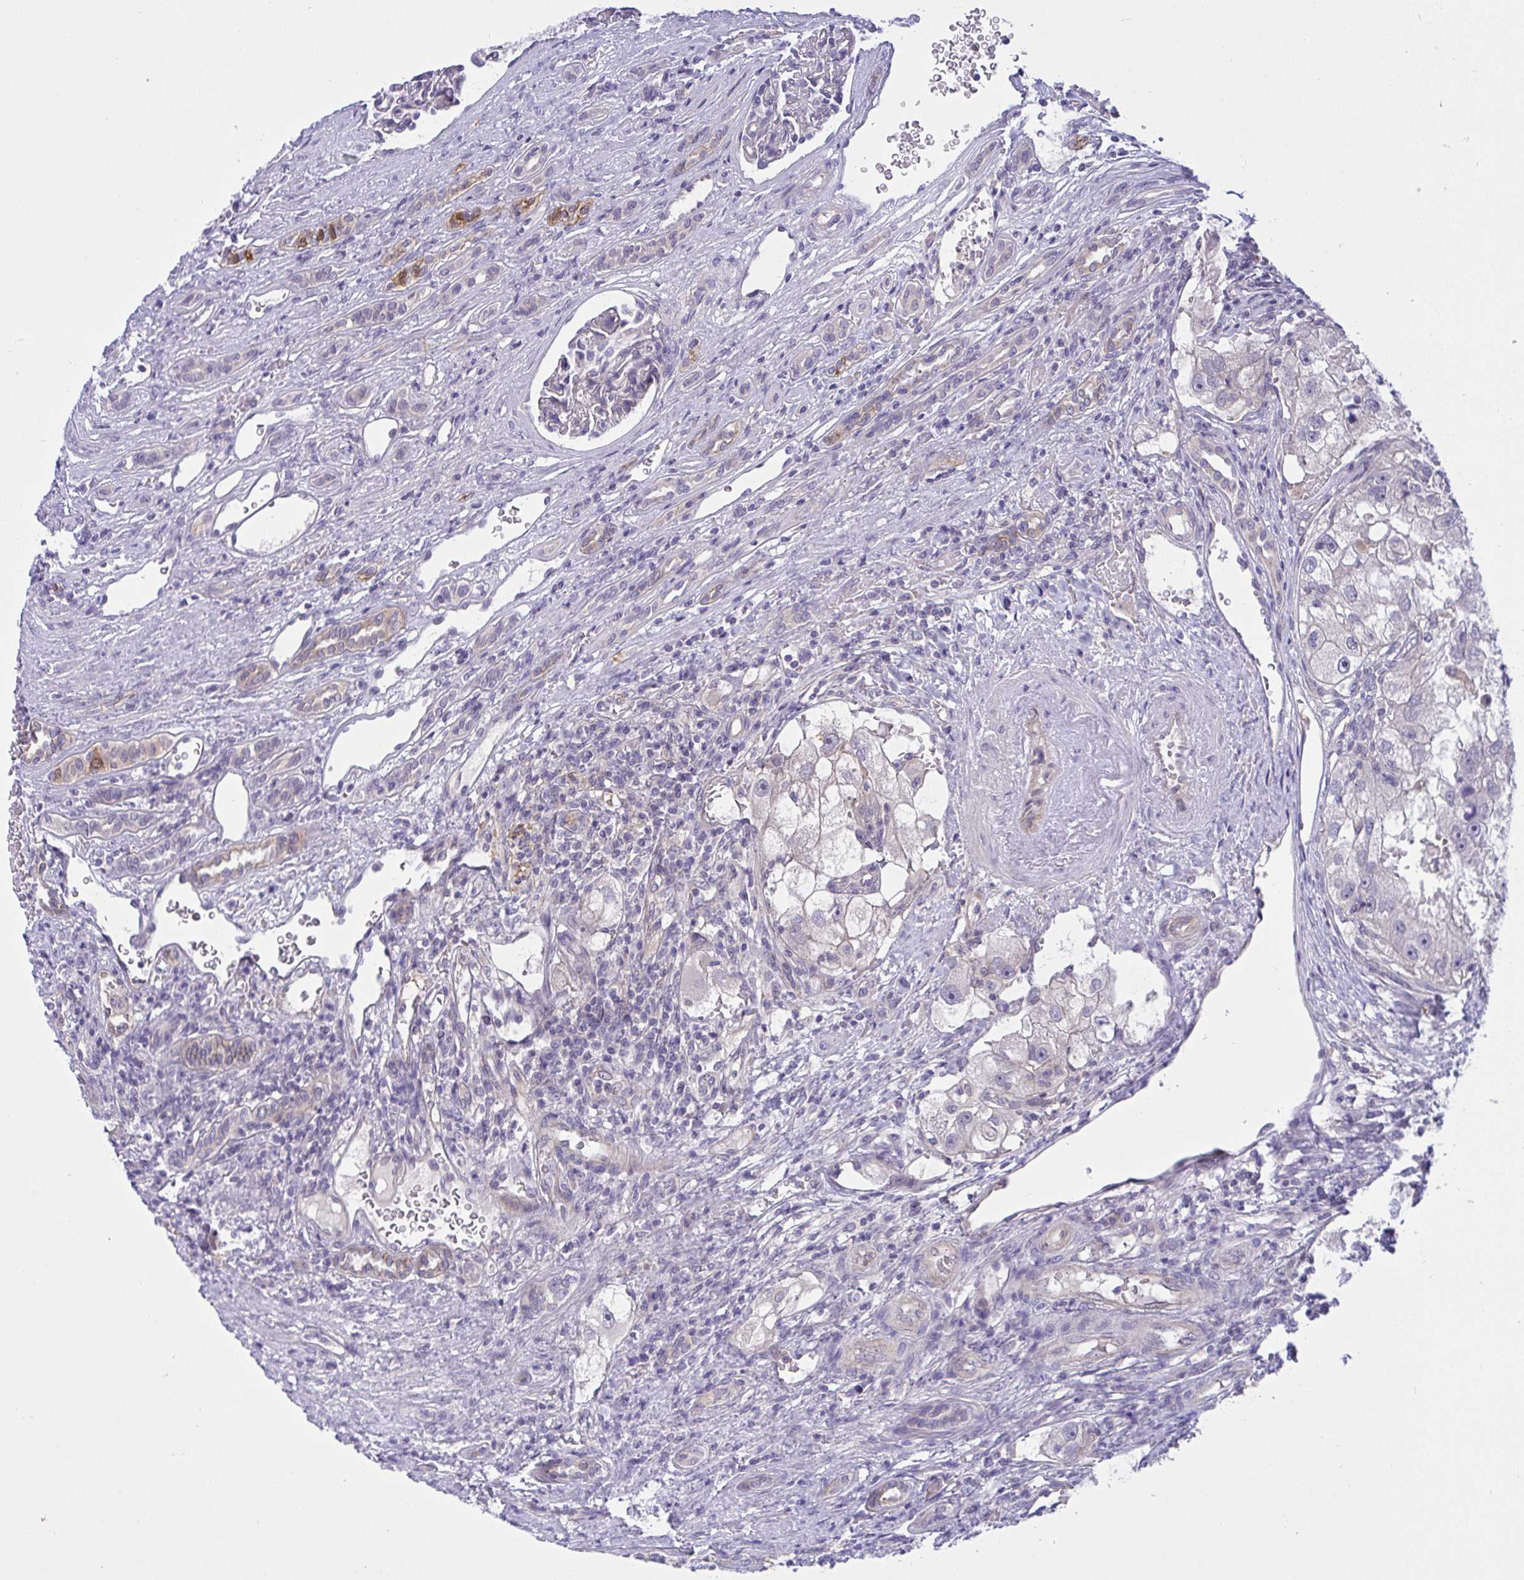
{"staining": {"intensity": "negative", "quantity": "none", "location": "none"}, "tissue": "renal cancer", "cell_type": "Tumor cells", "image_type": "cancer", "snomed": [{"axis": "morphology", "description": "Adenocarcinoma, NOS"}, {"axis": "topography", "description": "Kidney"}], "caption": "Photomicrograph shows no protein expression in tumor cells of adenocarcinoma (renal) tissue.", "gene": "HOXD12", "patient": {"sex": "male", "age": 63}}